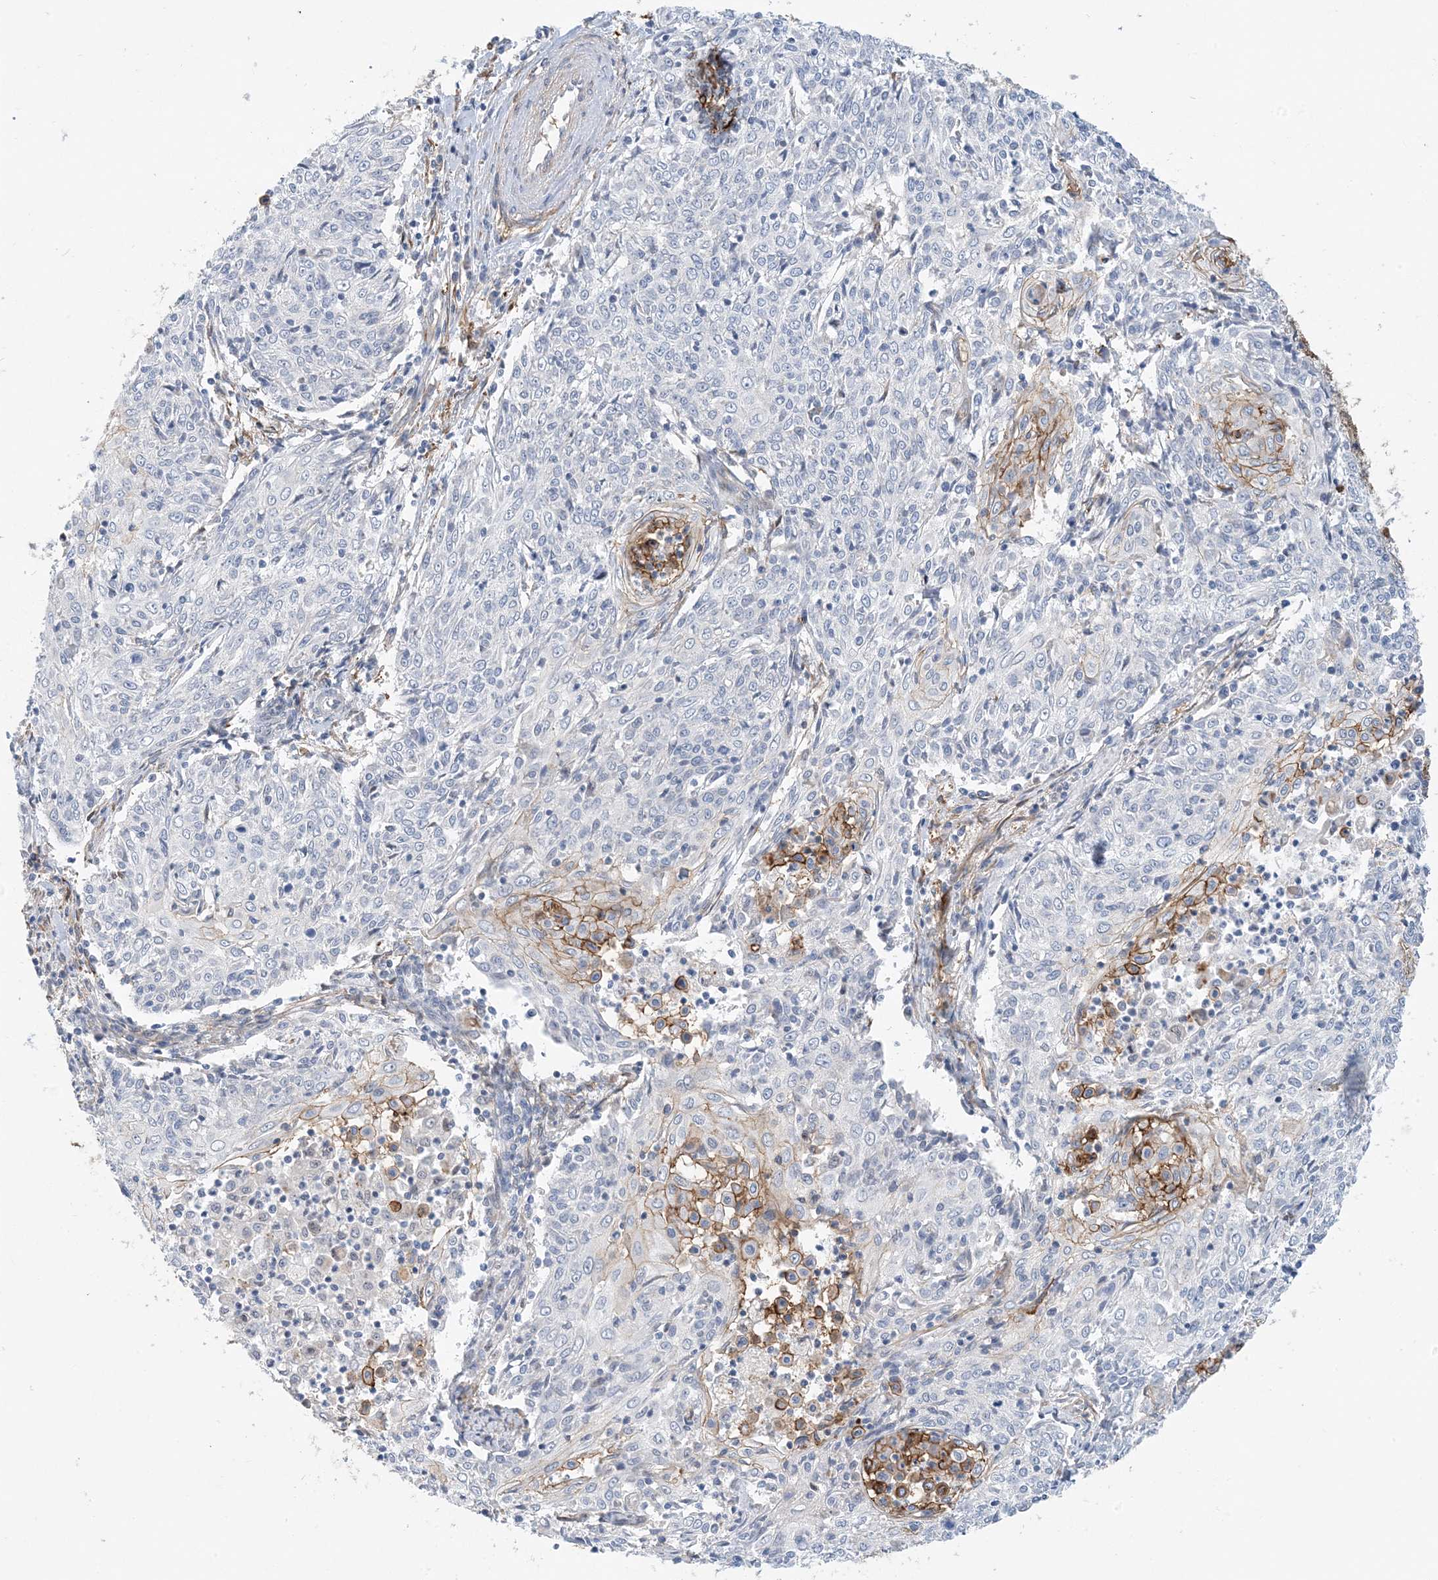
{"staining": {"intensity": "moderate", "quantity": "<25%", "location": "cytoplasmic/membranous"}, "tissue": "cervical cancer", "cell_type": "Tumor cells", "image_type": "cancer", "snomed": [{"axis": "morphology", "description": "Squamous cell carcinoma, NOS"}, {"axis": "topography", "description": "Cervix"}], "caption": "A photomicrograph of human squamous cell carcinoma (cervical) stained for a protein demonstrates moderate cytoplasmic/membranous brown staining in tumor cells.", "gene": "EIF2A", "patient": {"sex": "female", "age": 48}}